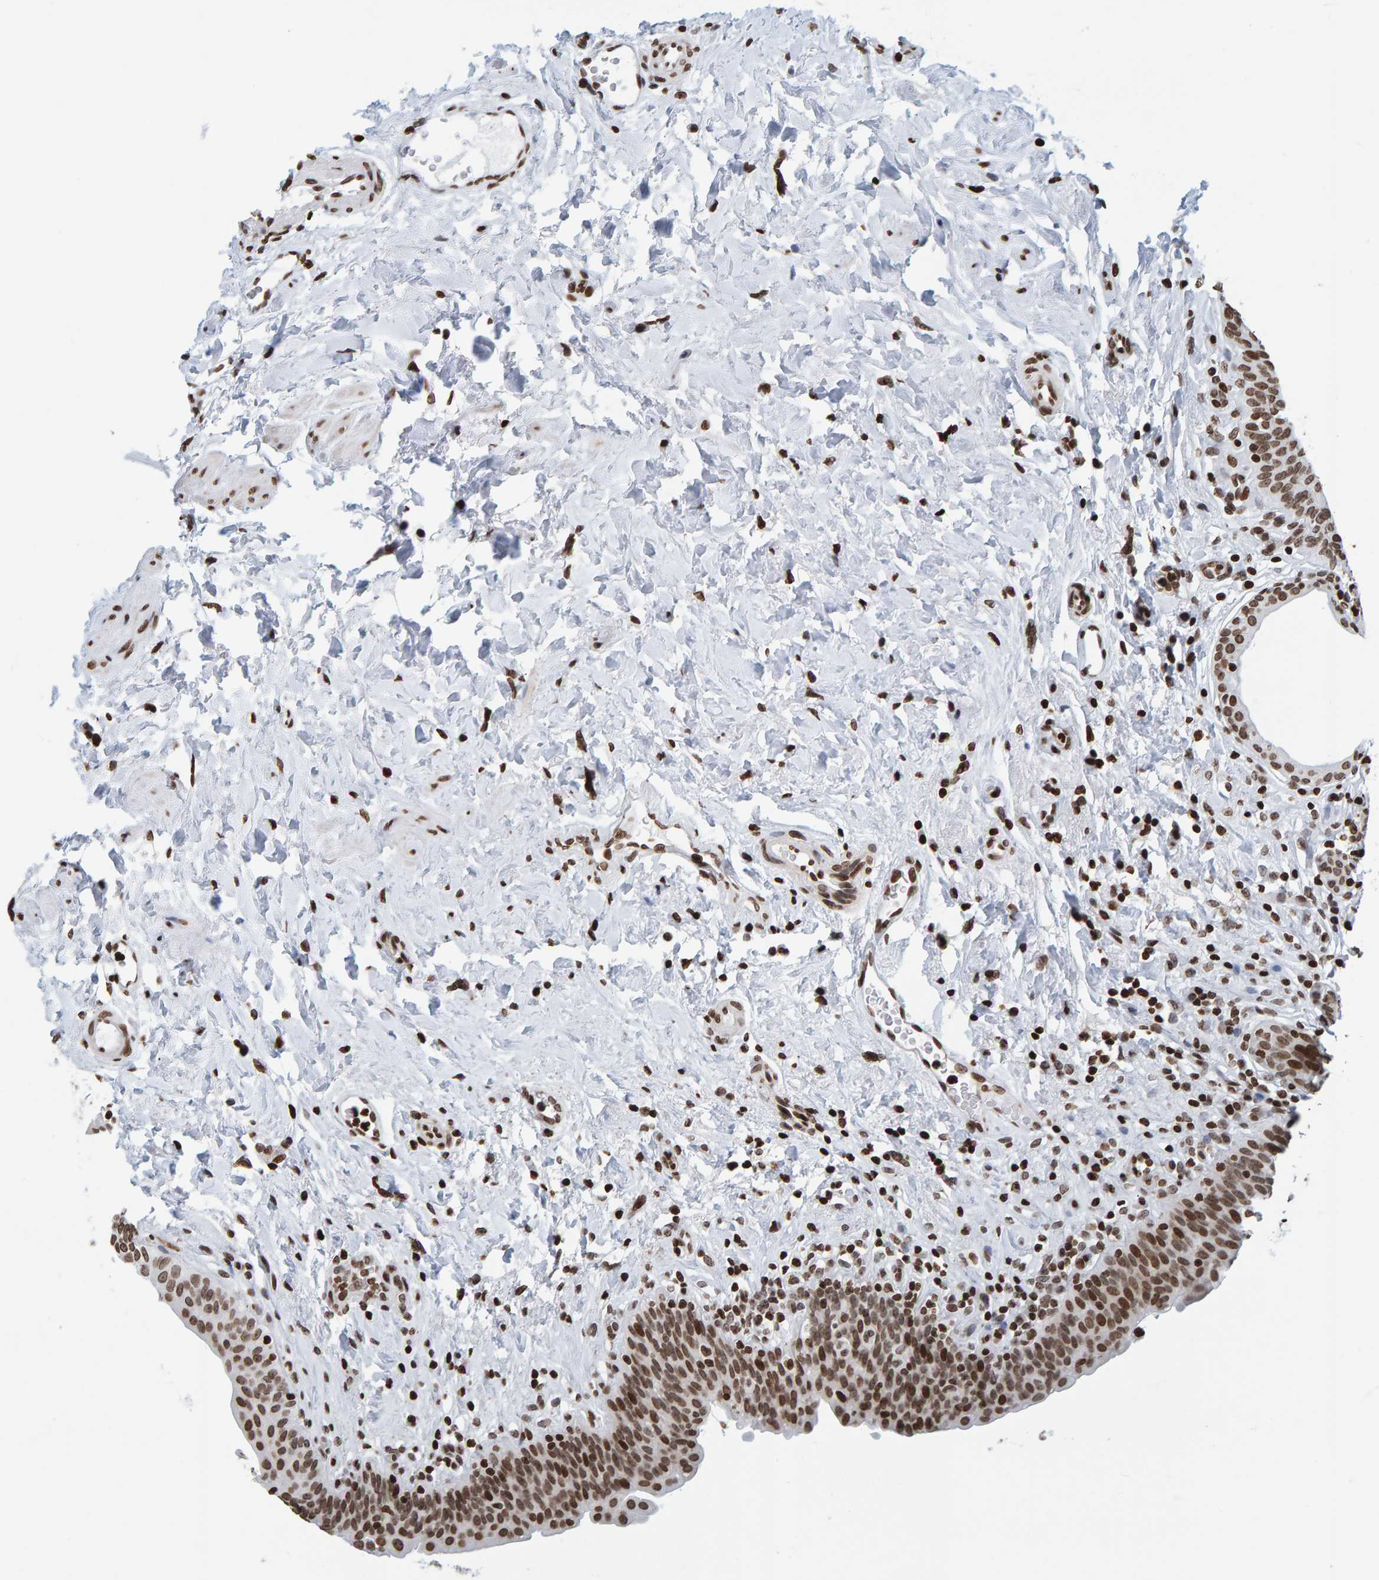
{"staining": {"intensity": "strong", "quantity": ">75%", "location": "nuclear"}, "tissue": "urinary bladder", "cell_type": "Urothelial cells", "image_type": "normal", "snomed": [{"axis": "morphology", "description": "Normal tissue, NOS"}, {"axis": "topography", "description": "Urinary bladder"}], "caption": "This is a micrograph of immunohistochemistry staining of benign urinary bladder, which shows strong positivity in the nuclear of urothelial cells.", "gene": "BRF2", "patient": {"sex": "male", "age": 83}}